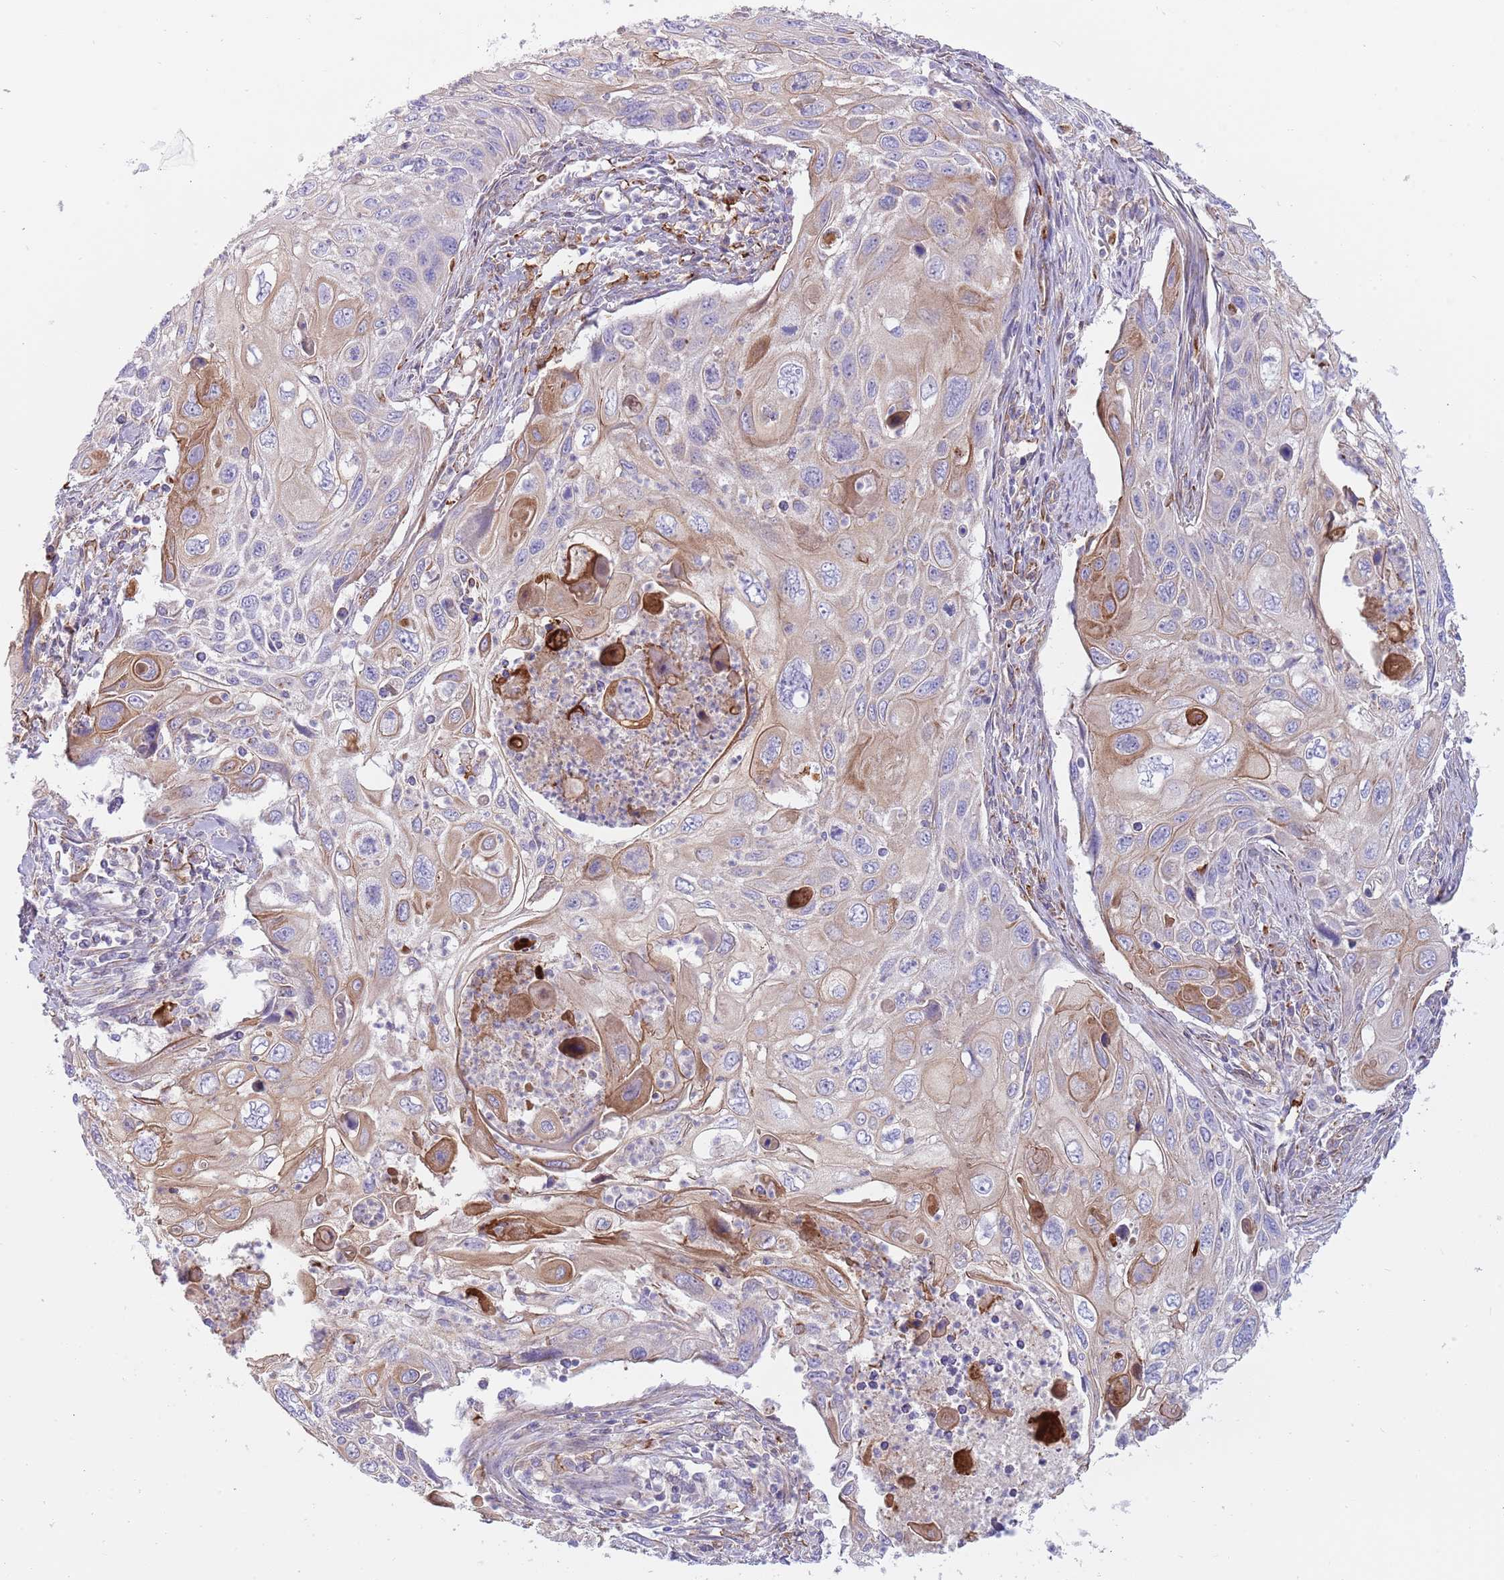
{"staining": {"intensity": "moderate", "quantity": "<25%", "location": "cytoplasmic/membranous"}, "tissue": "cervical cancer", "cell_type": "Tumor cells", "image_type": "cancer", "snomed": [{"axis": "morphology", "description": "Squamous cell carcinoma, NOS"}, {"axis": "topography", "description": "Cervix"}], "caption": "Cervical squamous cell carcinoma tissue displays moderate cytoplasmic/membranous expression in about <25% of tumor cells, visualized by immunohistochemistry. (DAB = brown stain, brightfield microscopy at high magnification).", "gene": "MOGAT1", "patient": {"sex": "female", "age": 70}}